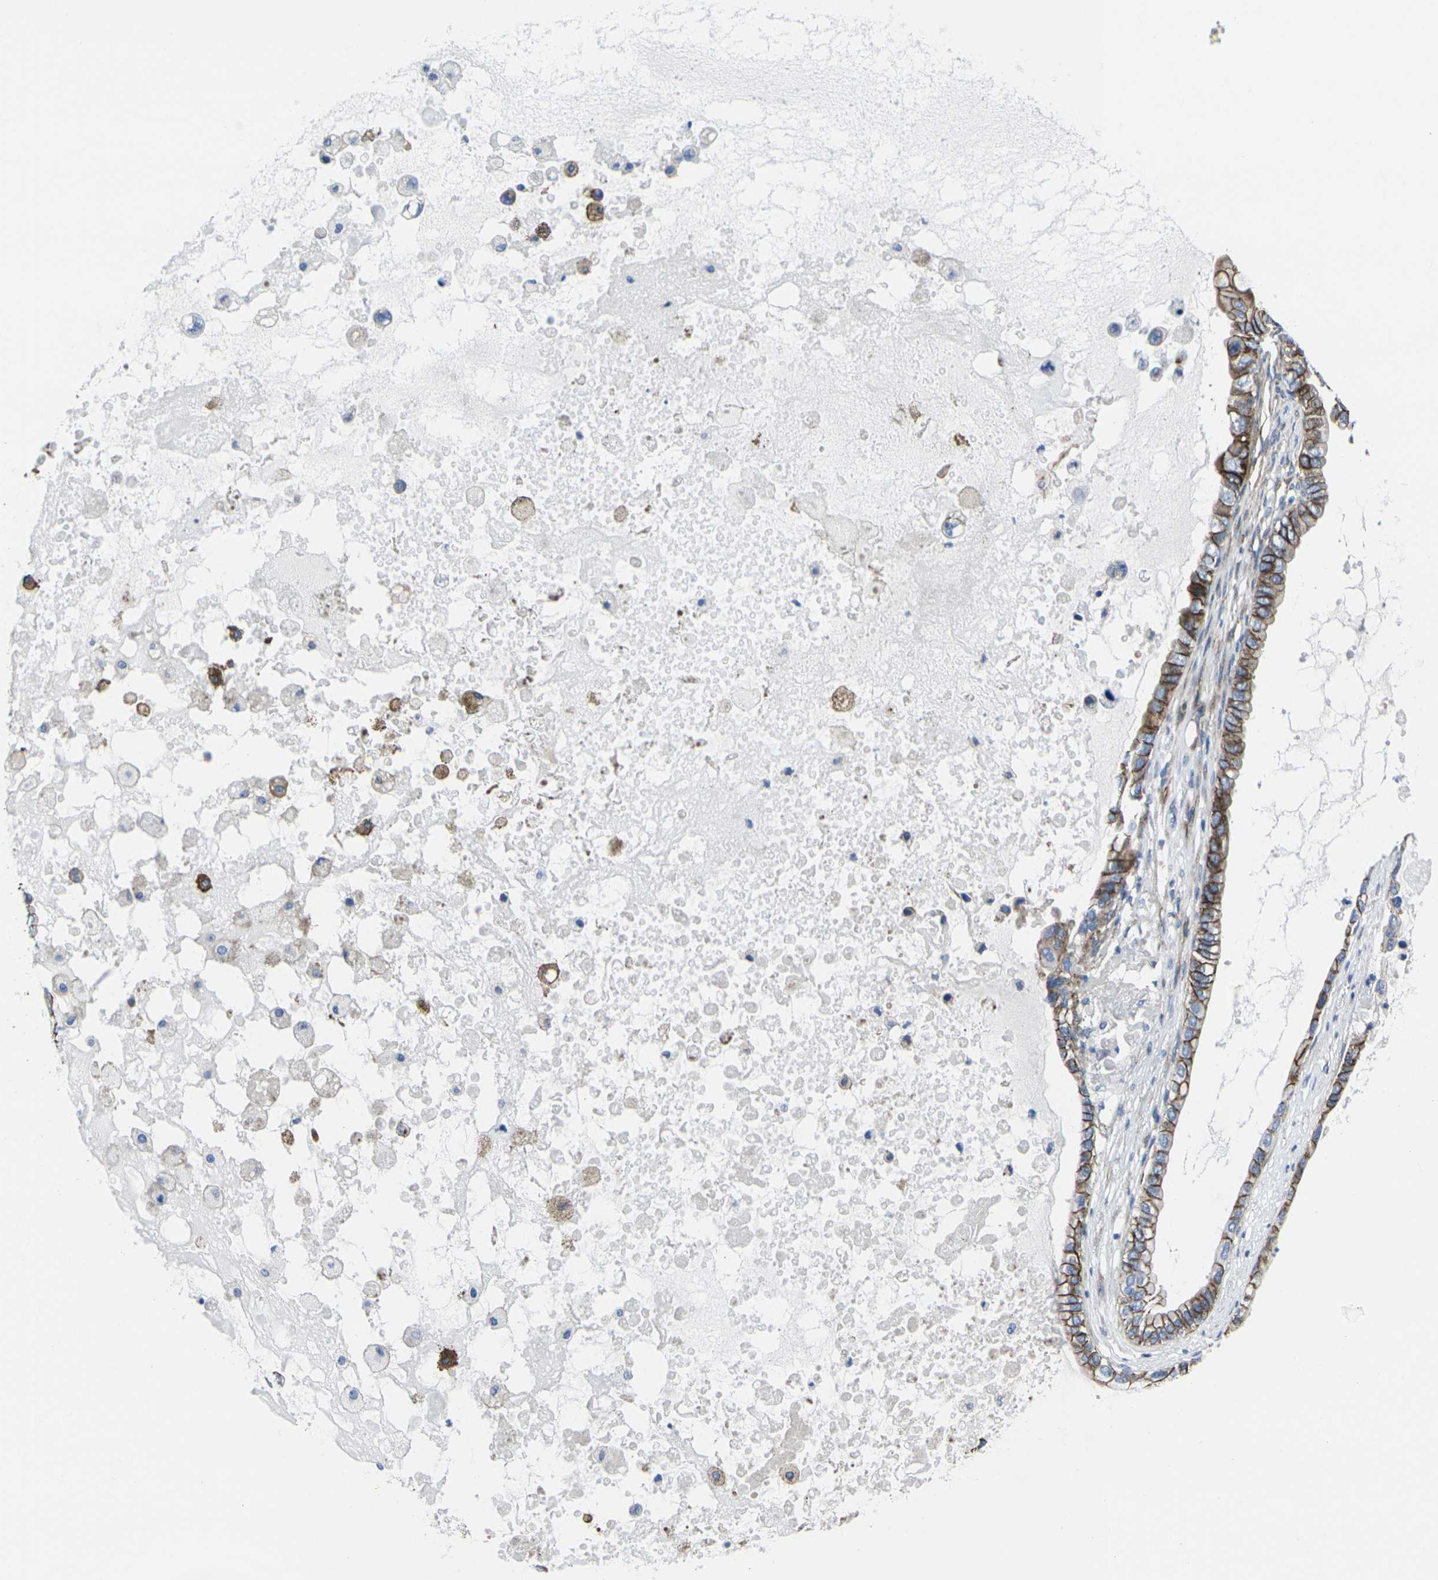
{"staining": {"intensity": "strong", "quantity": ">75%", "location": "cytoplasmic/membranous"}, "tissue": "ovarian cancer", "cell_type": "Tumor cells", "image_type": "cancer", "snomed": [{"axis": "morphology", "description": "Cystadenocarcinoma, mucinous, NOS"}, {"axis": "topography", "description": "Ovary"}], "caption": "A high-resolution micrograph shows immunohistochemistry staining of ovarian cancer (mucinous cystadenocarcinoma), which reveals strong cytoplasmic/membranous staining in about >75% of tumor cells. (DAB (3,3'-diaminobenzidine) = brown stain, brightfield microscopy at high magnification).", "gene": "NUMB", "patient": {"sex": "female", "age": 80}}